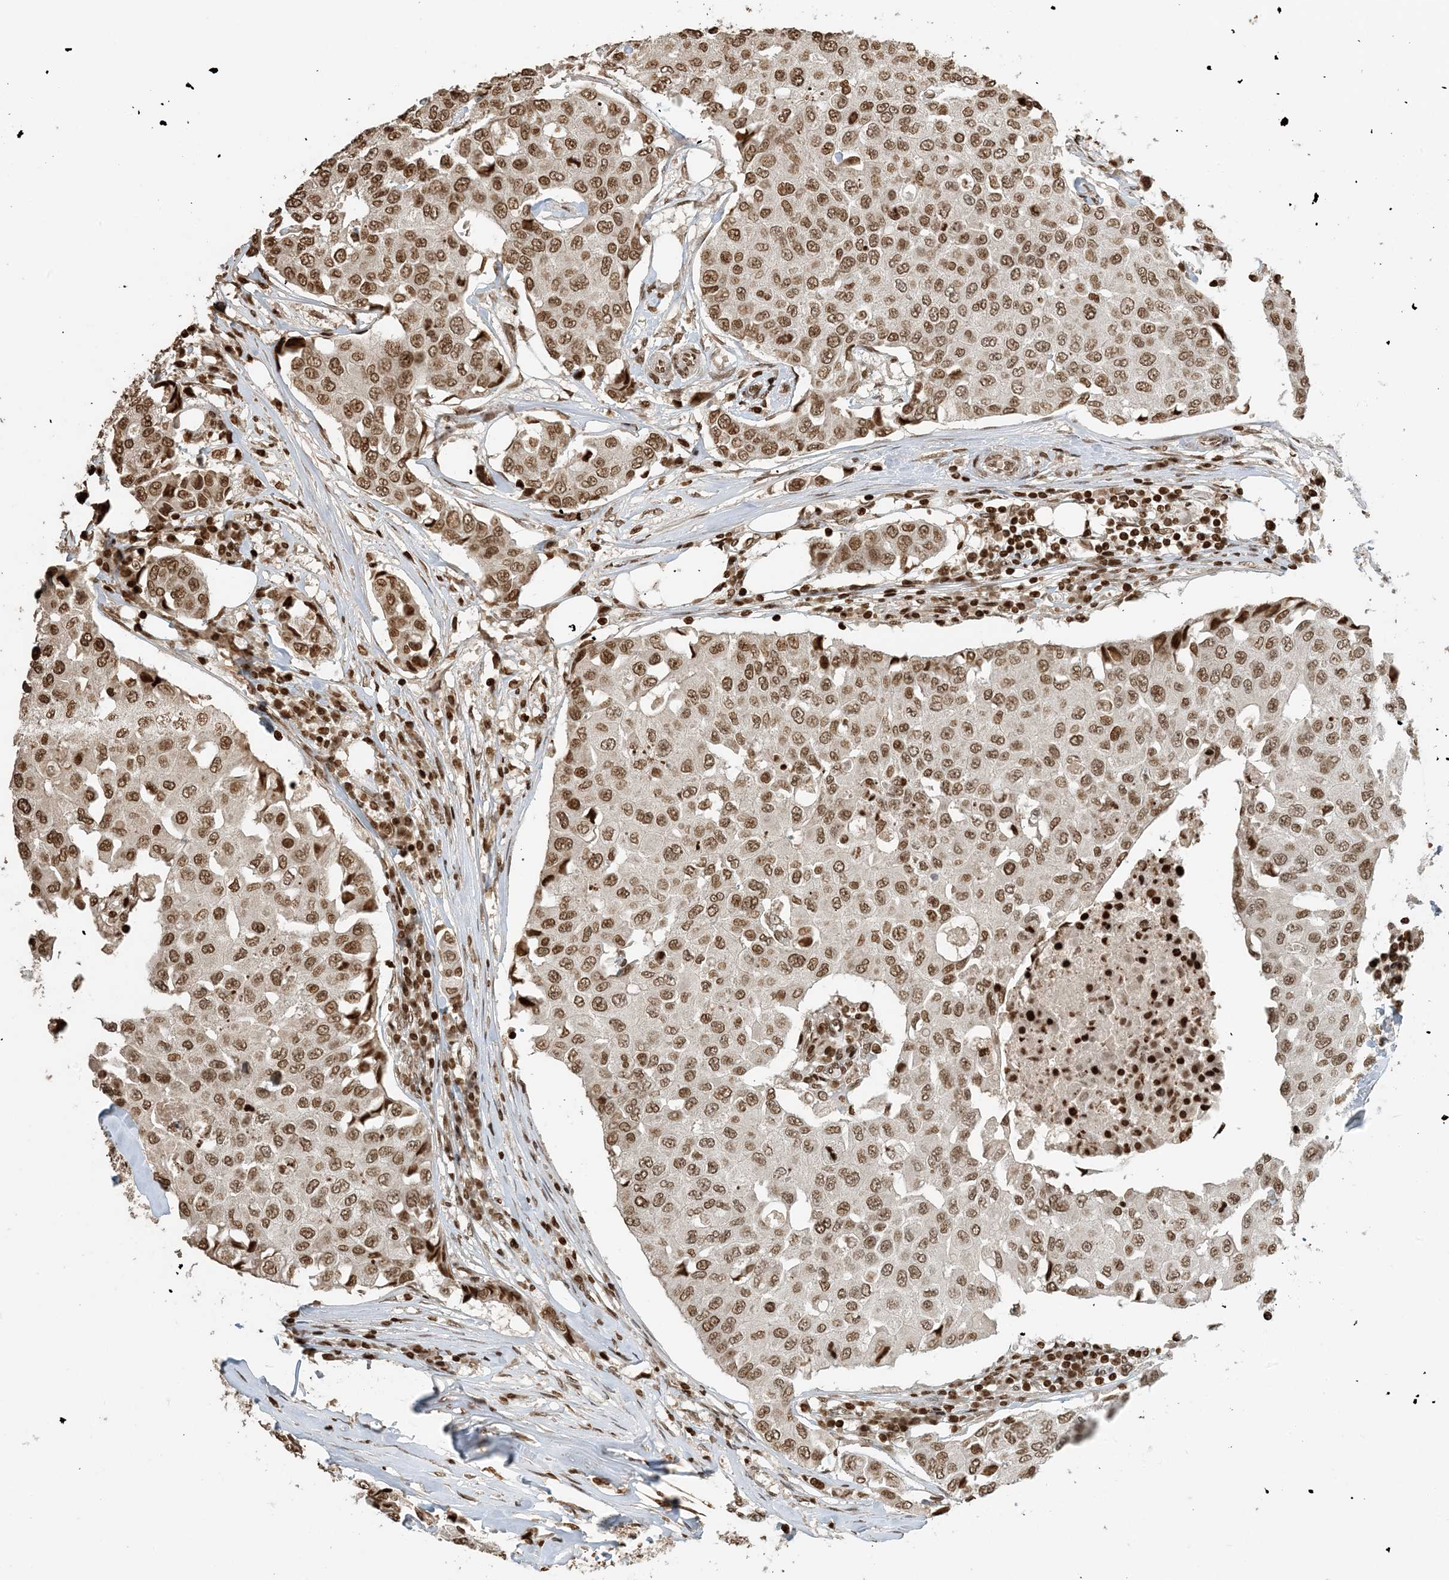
{"staining": {"intensity": "moderate", "quantity": ">75%", "location": "nuclear"}, "tissue": "breast cancer", "cell_type": "Tumor cells", "image_type": "cancer", "snomed": [{"axis": "morphology", "description": "Duct carcinoma"}, {"axis": "topography", "description": "Breast"}], "caption": "Immunohistochemical staining of human breast infiltrating ductal carcinoma exhibits moderate nuclear protein expression in approximately >75% of tumor cells.", "gene": "H3-3B", "patient": {"sex": "female", "age": 80}}